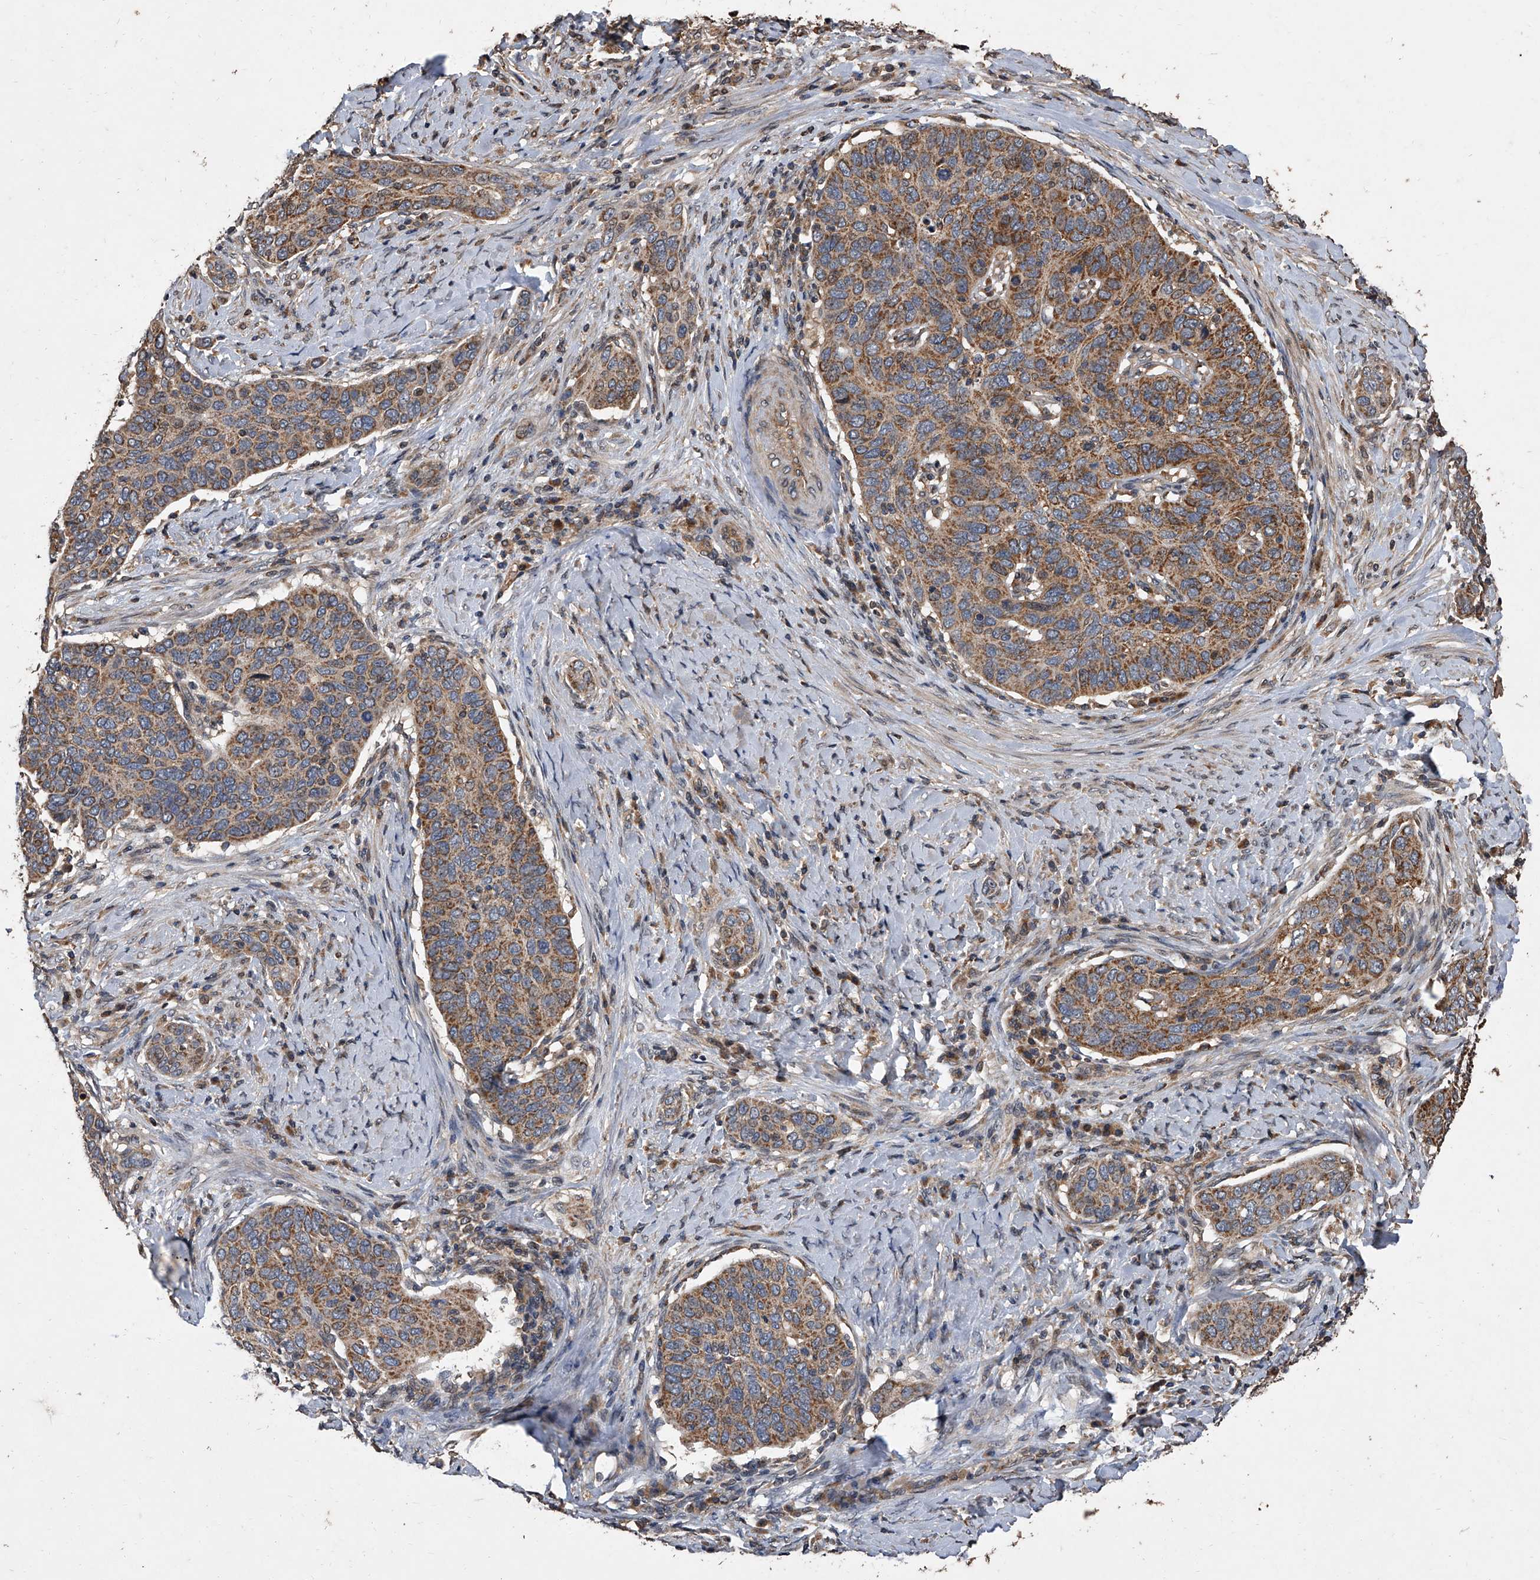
{"staining": {"intensity": "moderate", "quantity": ">75%", "location": "cytoplasmic/membranous"}, "tissue": "cervical cancer", "cell_type": "Tumor cells", "image_type": "cancer", "snomed": [{"axis": "morphology", "description": "Squamous cell carcinoma, NOS"}, {"axis": "topography", "description": "Cervix"}], "caption": "The immunohistochemical stain labels moderate cytoplasmic/membranous staining in tumor cells of cervical cancer (squamous cell carcinoma) tissue. The protein of interest is shown in brown color, while the nuclei are stained blue.", "gene": "LTV1", "patient": {"sex": "female", "age": 60}}